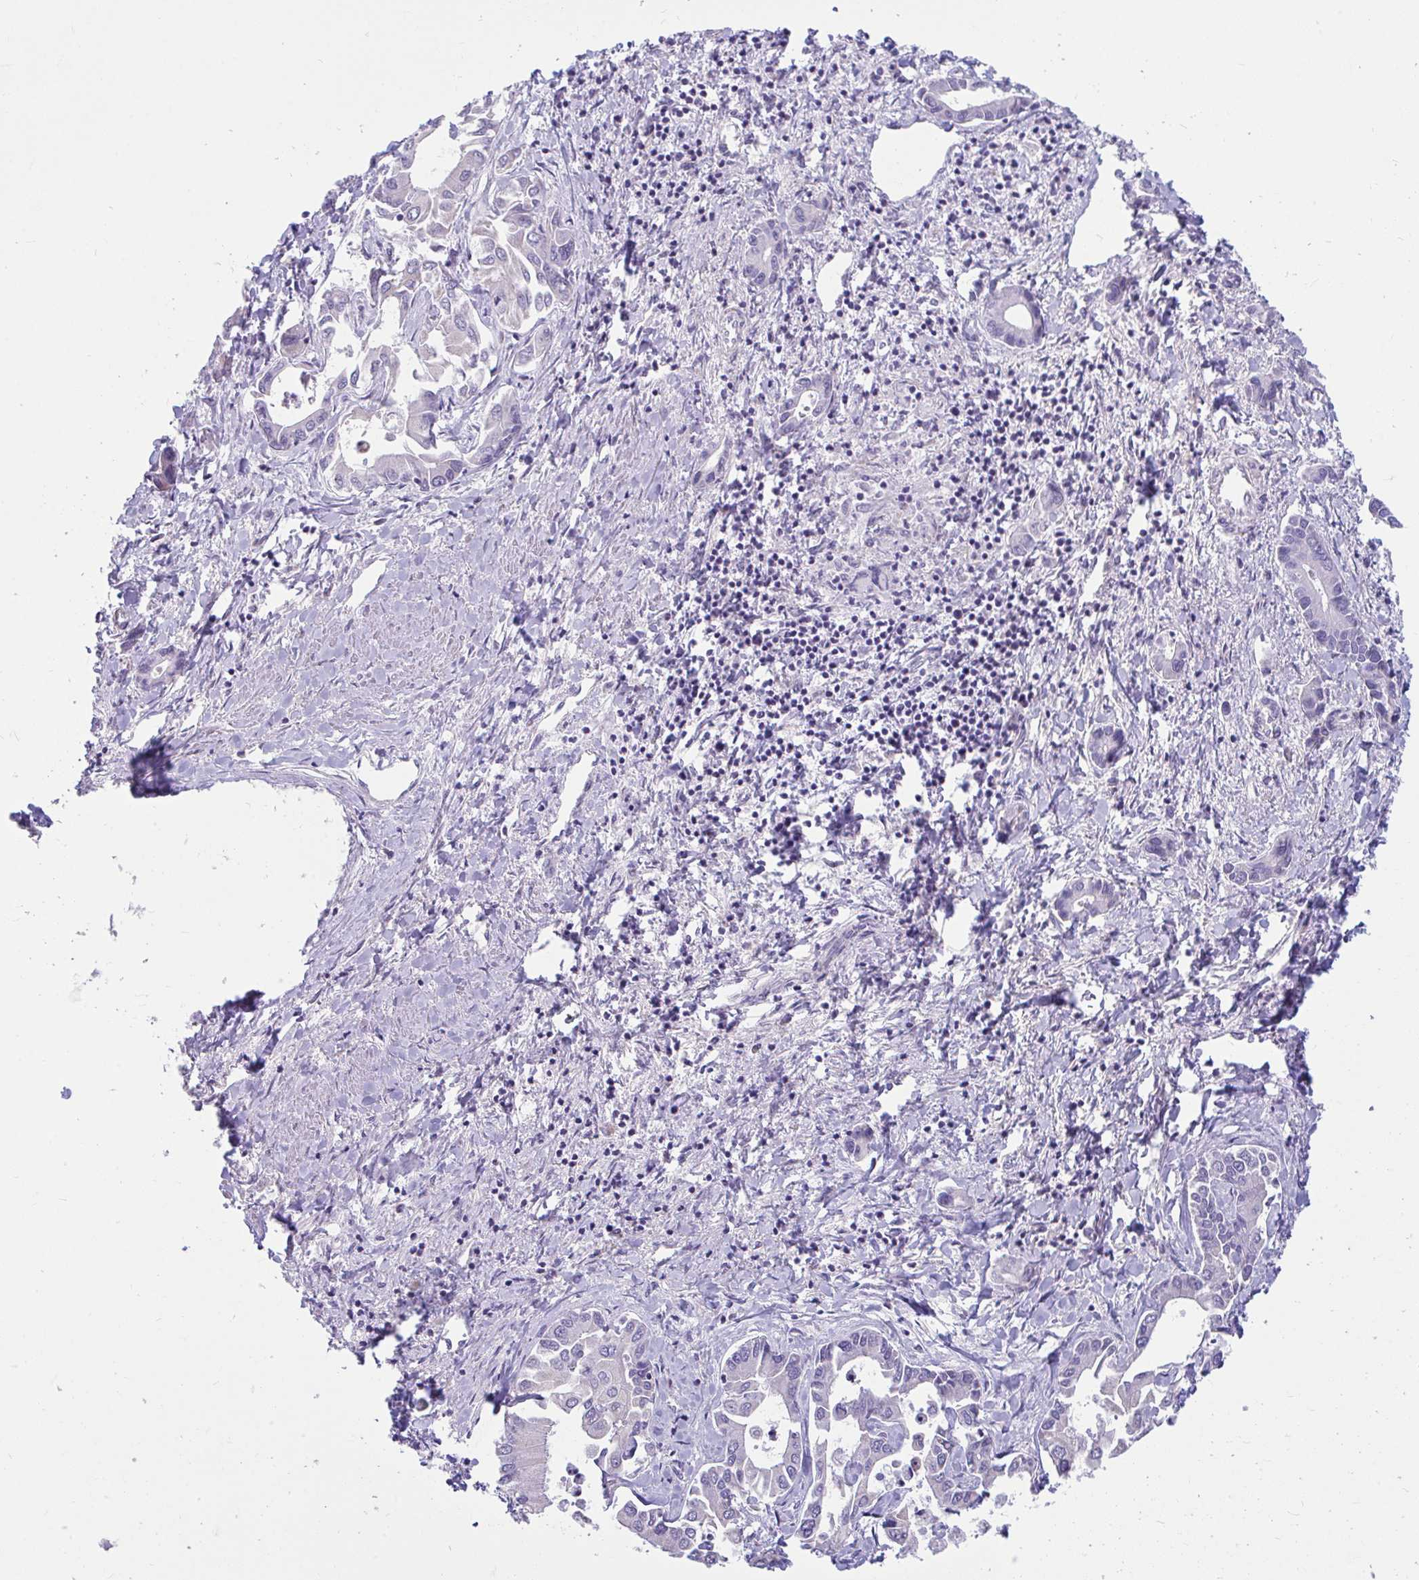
{"staining": {"intensity": "negative", "quantity": "none", "location": "none"}, "tissue": "liver cancer", "cell_type": "Tumor cells", "image_type": "cancer", "snomed": [{"axis": "morphology", "description": "Cholangiocarcinoma"}, {"axis": "topography", "description": "Liver"}], "caption": "Immunohistochemical staining of liver cholangiocarcinoma displays no significant expression in tumor cells.", "gene": "OR13A1", "patient": {"sex": "male", "age": 66}}